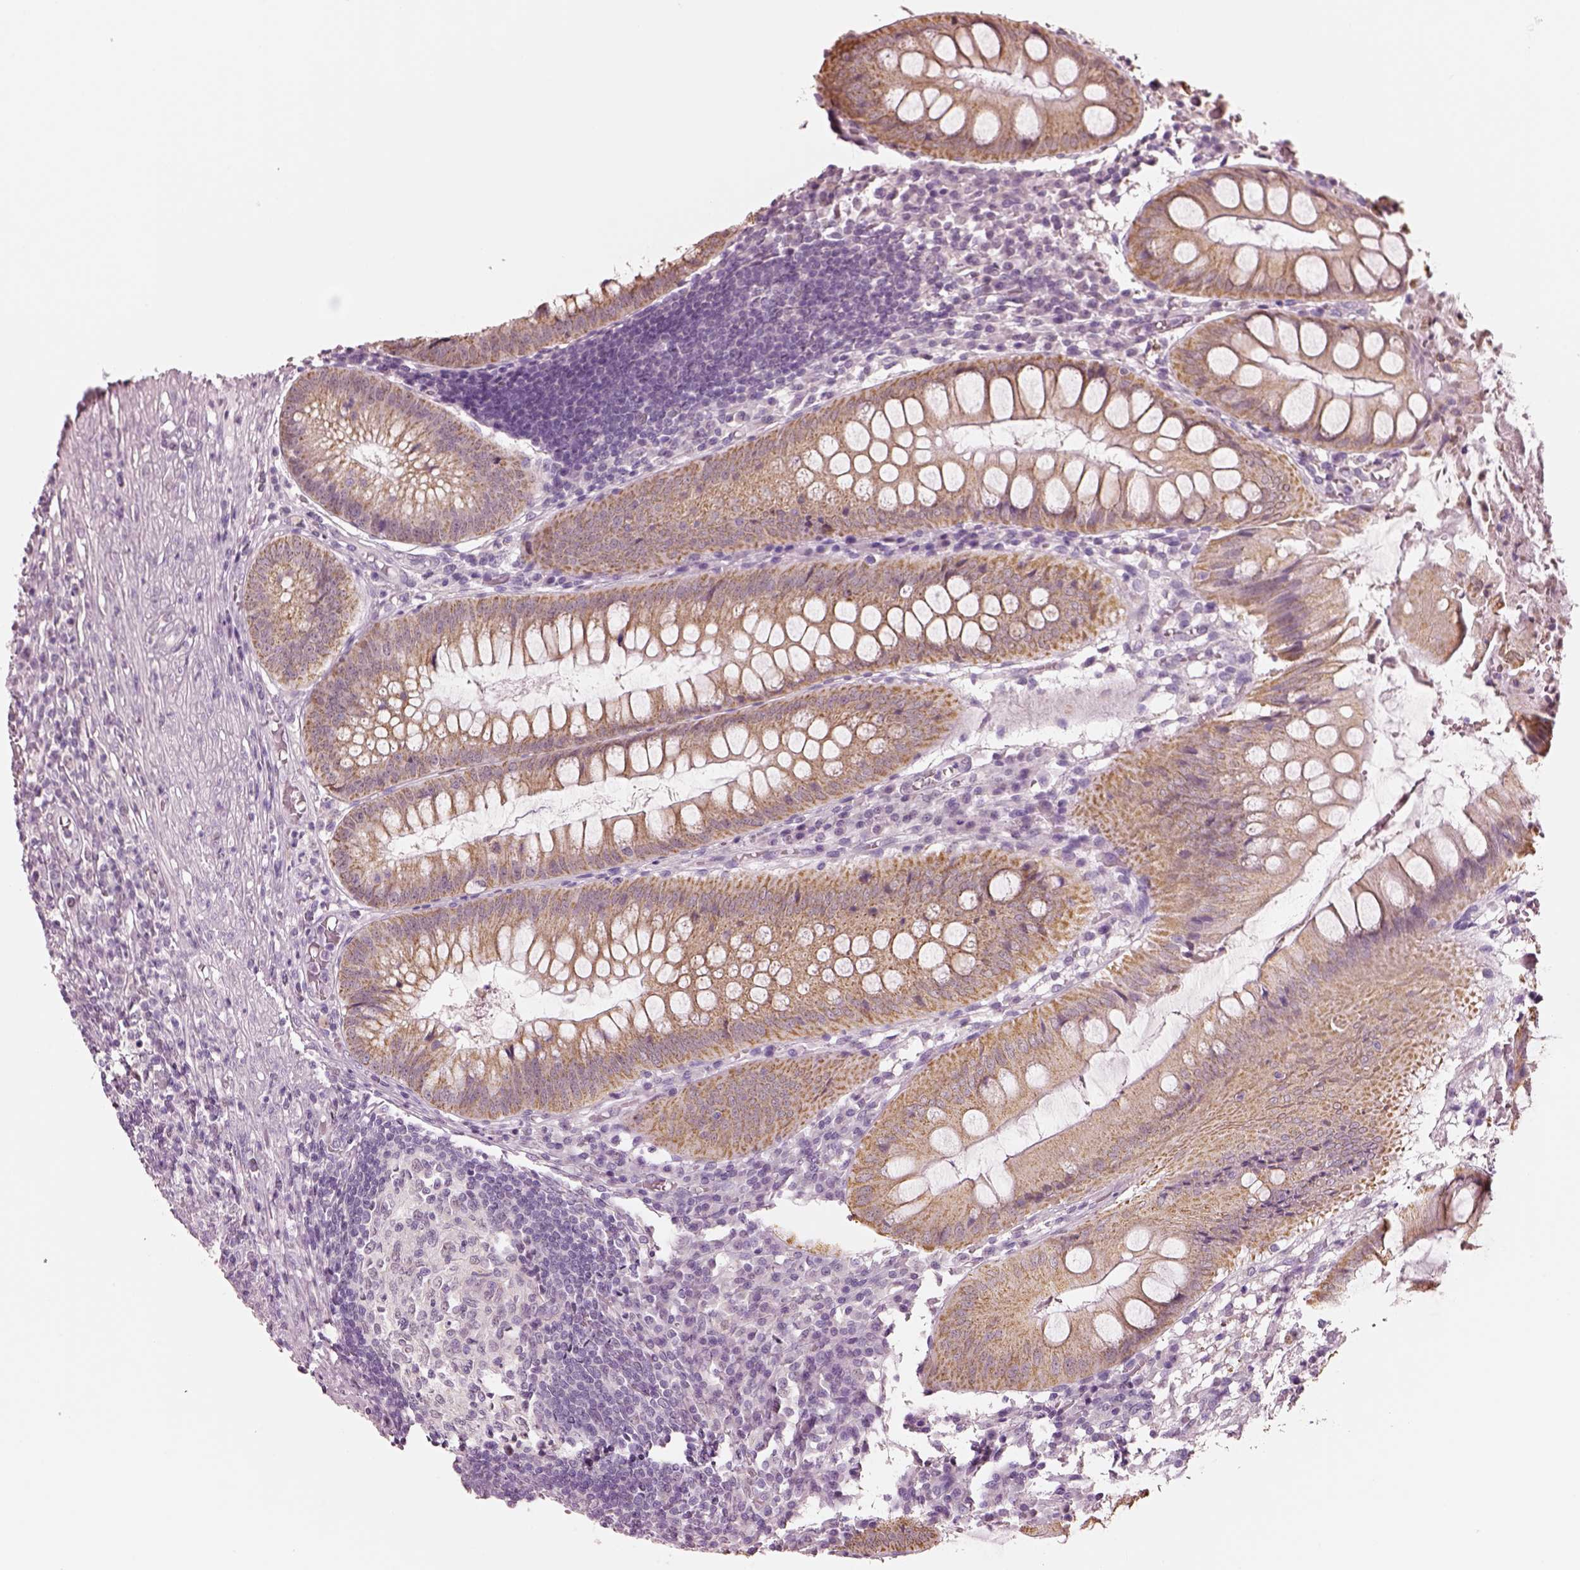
{"staining": {"intensity": "moderate", "quantity": ">75%", "location": "cytoplasmic/membranous"}, "tissue": "appendix", "cell_type": "Glandular cells", "image_type": "normal", "snomed": [{"axis": "morphology", "description": "Normal tissue, NOS"}, {"axis": "morphology", "description": "Inflammation, NOS"}, {"axis": "topography", "description": "Appendix"}], "caption": "Glandular cells display moderate cytoplasmic/membranous staining in about >75% of cells in normal appendix. The staining was performed using DAB (3,3'-diaminobenzidine) to visualize the protein expression in brown, while the nuclei were stained in blue with hematoxylin (Magnification: 20x).", "gene": "ELSPBP1", "patient": {"sex": "male", "age": 16}}